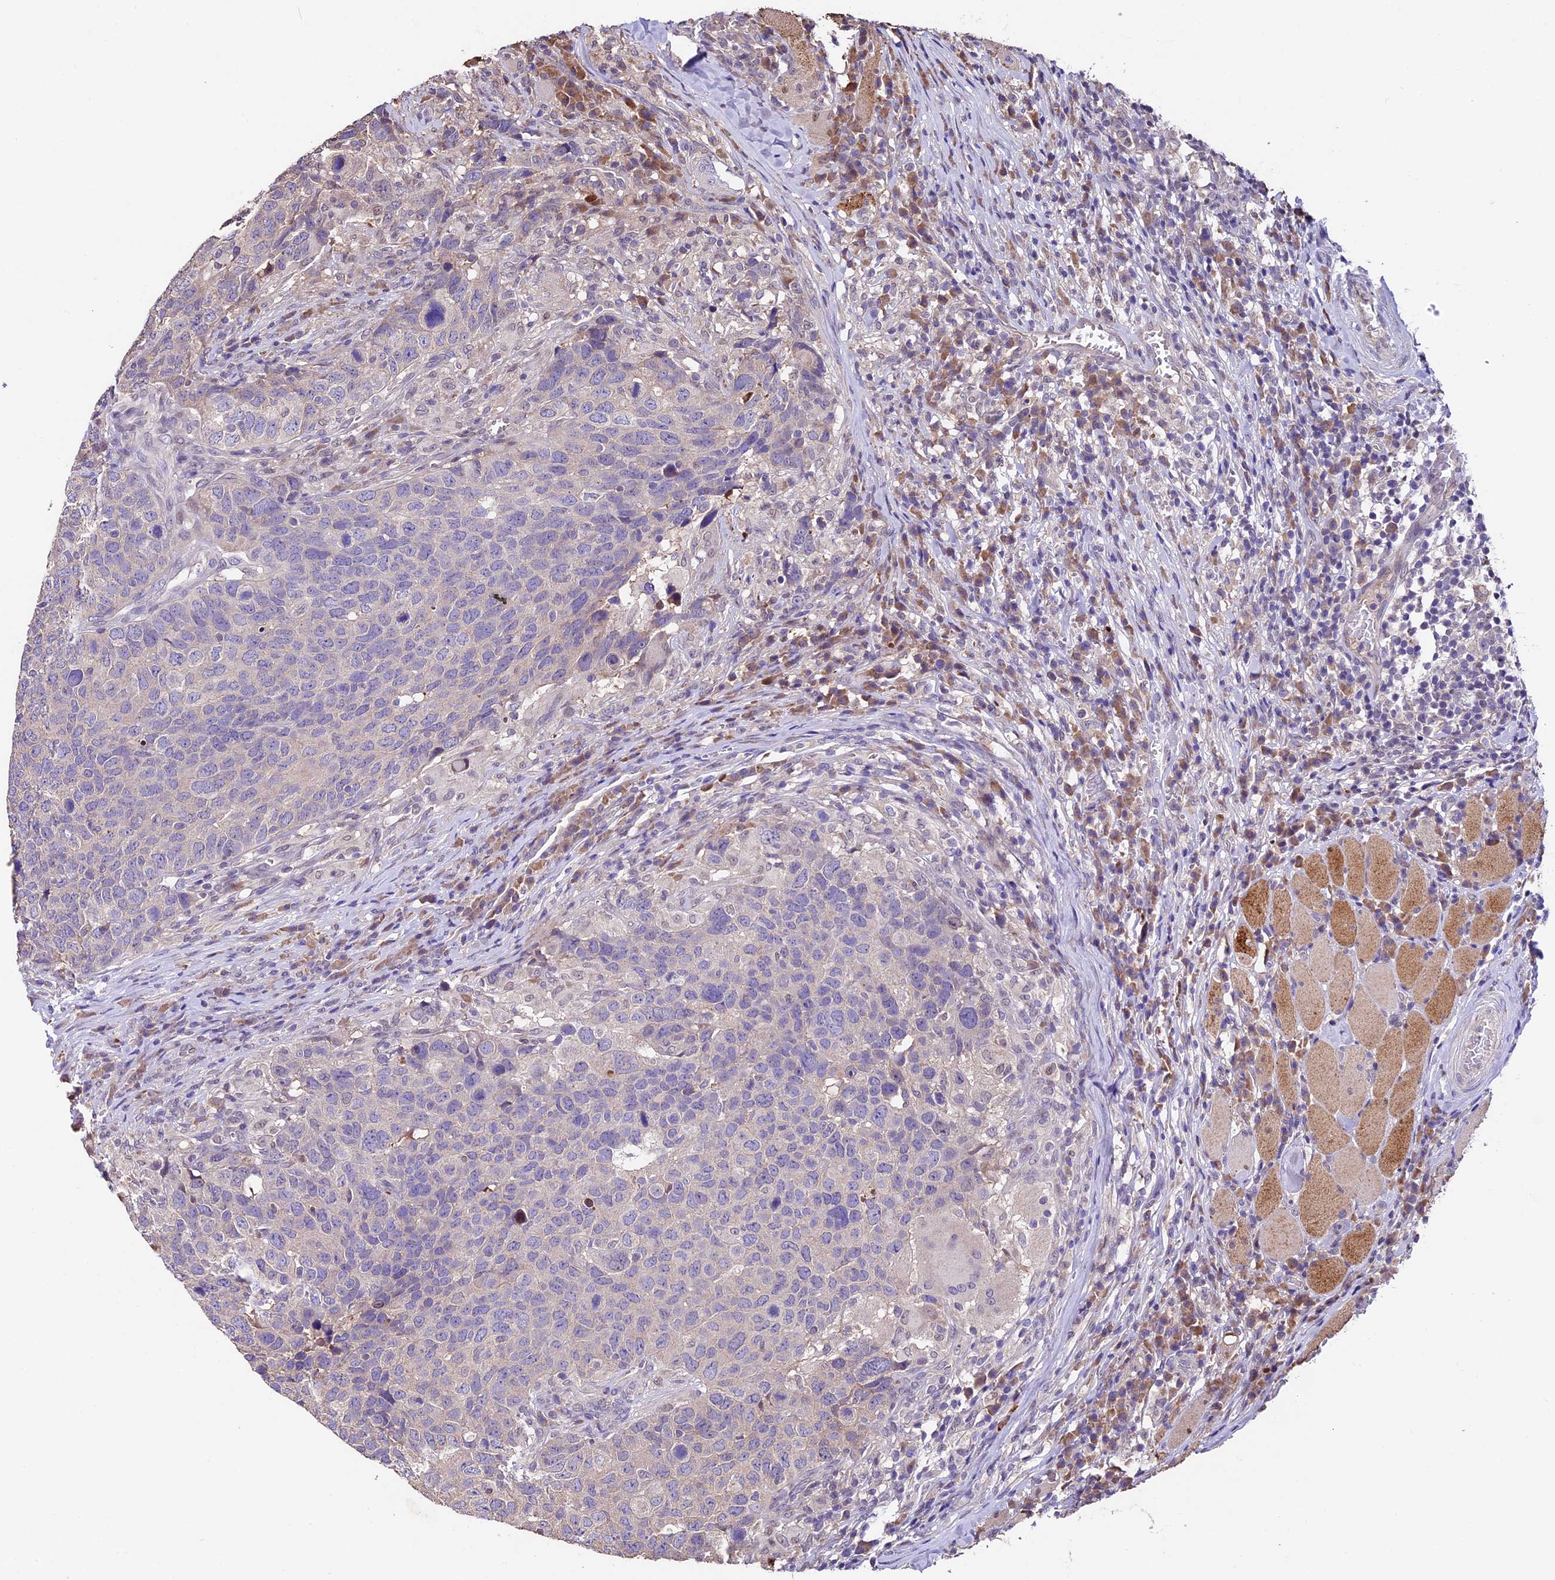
{"staining": {"intensity": "negative", "quantity": "none", "location": "none"}, "tissue": "head and neck cancer", "cell_type": "Tumor cells", "image_type": "cancer", "snomed": [{"axis": "morphology", "description": "Squamous cell carcinoma, NOS"}, {"axis": "topography", "description": "Head-Neck"}], "caption": "Immunohistochemical staining of squamous cell carcinoma (head and neck) displays no significant expression in tumor cells.", "gene": "SBNO2", "patient": {"sex": "male", "age": 66}}